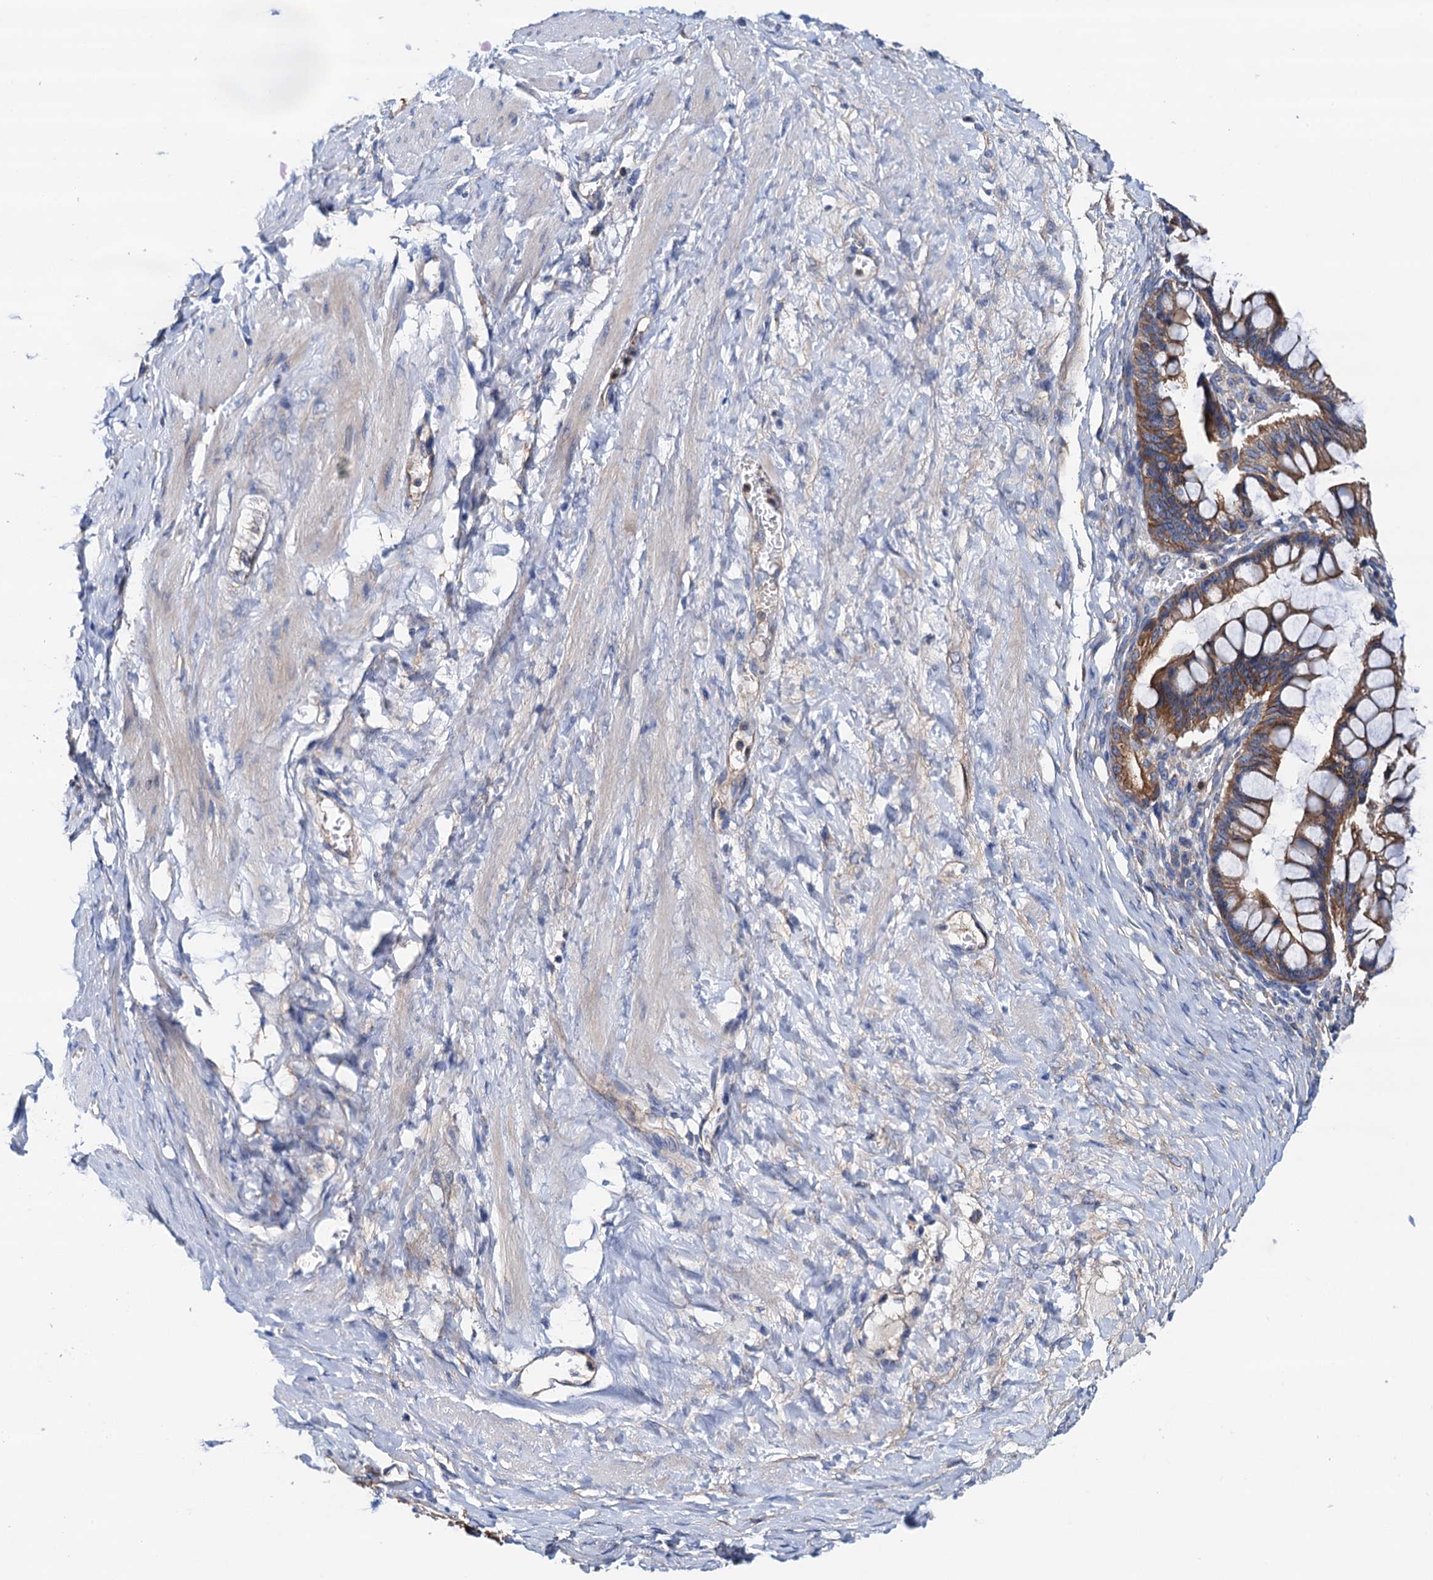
{"staining": {"intensity": "moderate", "quantity": ">75%", "location": "cytoplasmic/membranous"}, "tissue": "ovarian cancer", "cell_type": "Tumor cells", "image_type": "cancer", "snomed": [{"axis": "morphology", "description": "Cystadenocarcinoma, mucinous, NOS"}, {"axis": "topography", "description": "Ovary"}], "caption": "Ovarian cancer (mucinous cystadenocarcinoma) tissue reveals moderate cytoplasmic/membranous expression in about >75% of tumor cells, visualized by immunohistochemistry.", "gene": "RASSF9", "patient": {"sex": "female", "age": 73}}